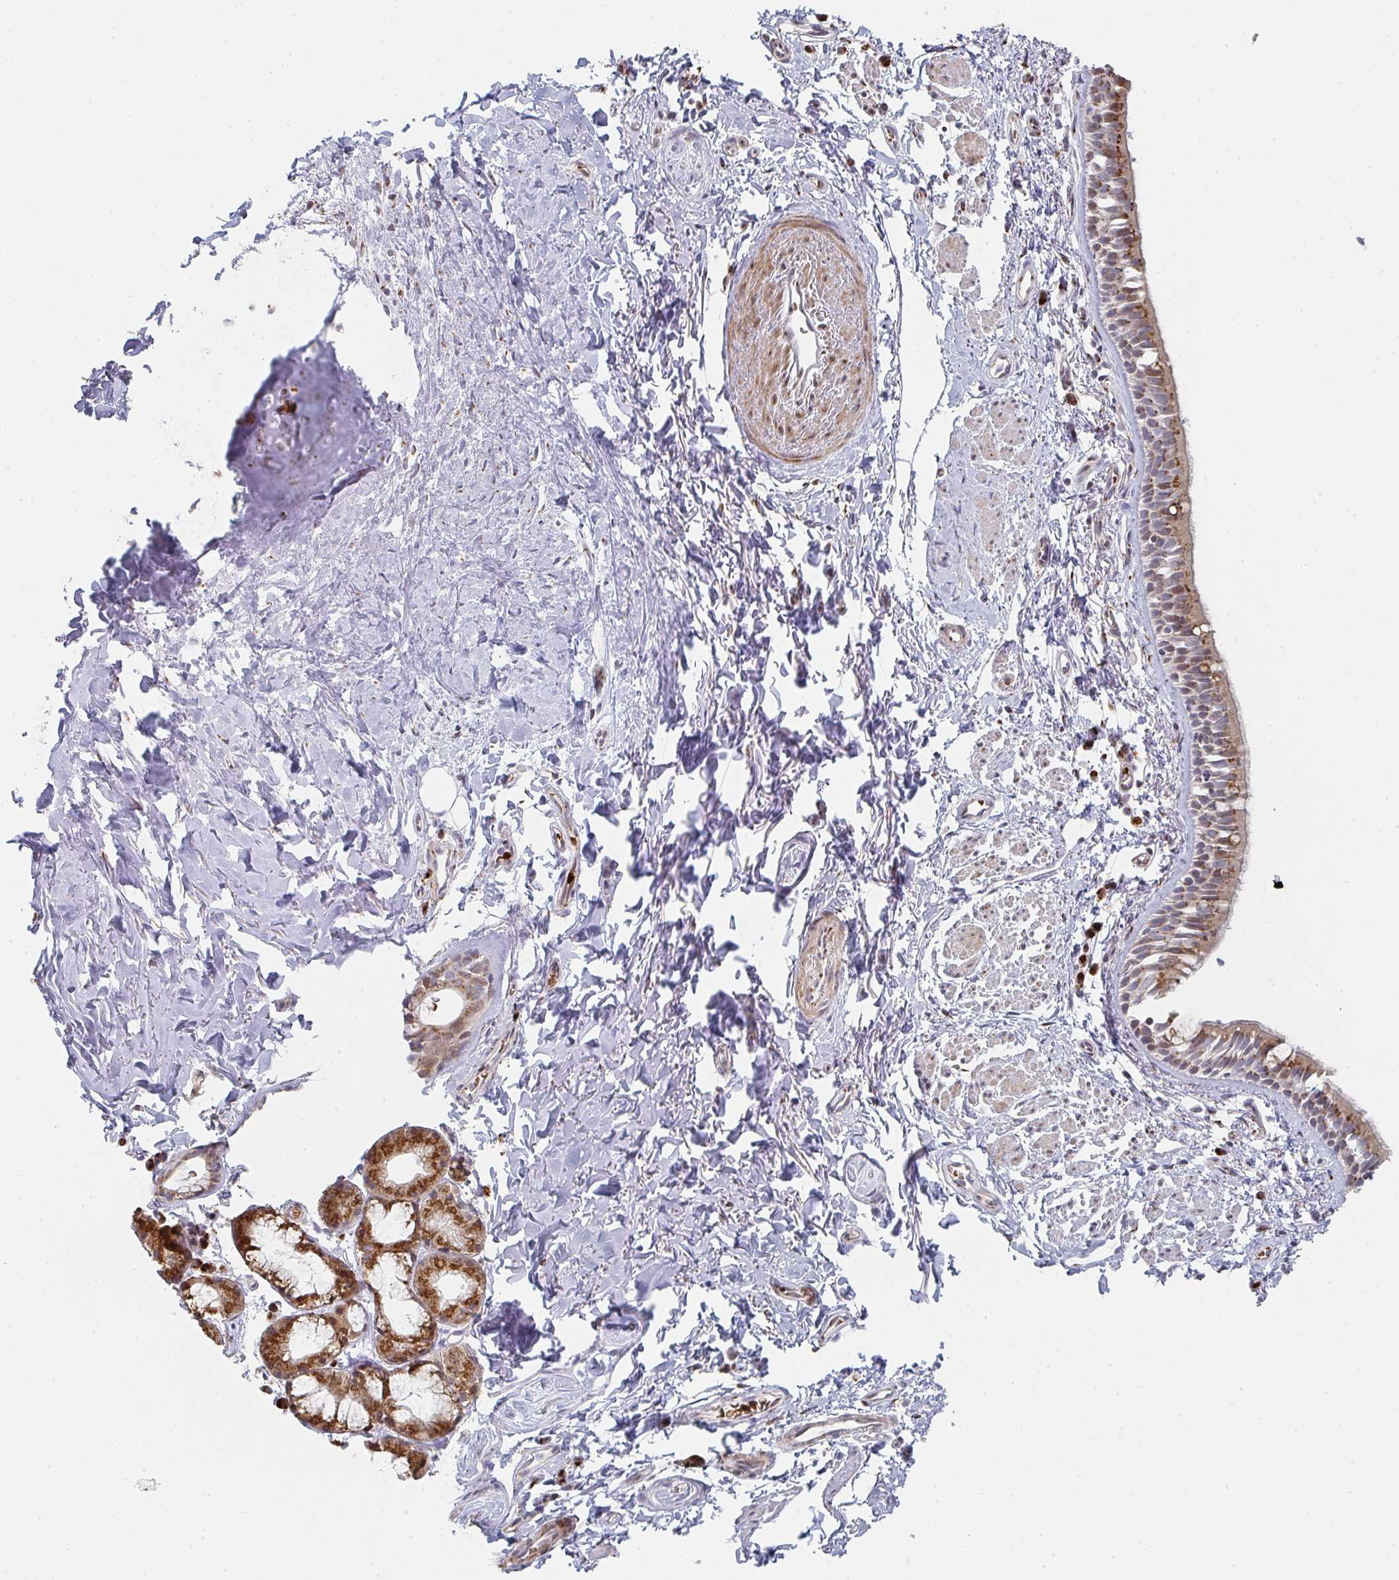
{"staining": {"intensity": "moderate", "quantity": "25%-75%", "location": "cytoplasmic/membranous"}, "tissue": "bronchus", "cell_type": "Respiratory epithelial cells", "image_type": "normal", "snomed": [{"axis": "morphology", "description": "Normal tissue, NOS"}, {"axis": "topography", "description": "Lymph node"}, {"axis": "topography", "description": "Cartilage tissue"}, {"axis": "topography", "description": "Bronchus"}], "caption": "A brown stain shows moderate cytoplasmic/membranous staining of a protein in respiratory epithelial cells of unremarkable human bronchus.", "gene": "ZNF526", "patient": {"sex": "female", "age": 70}}